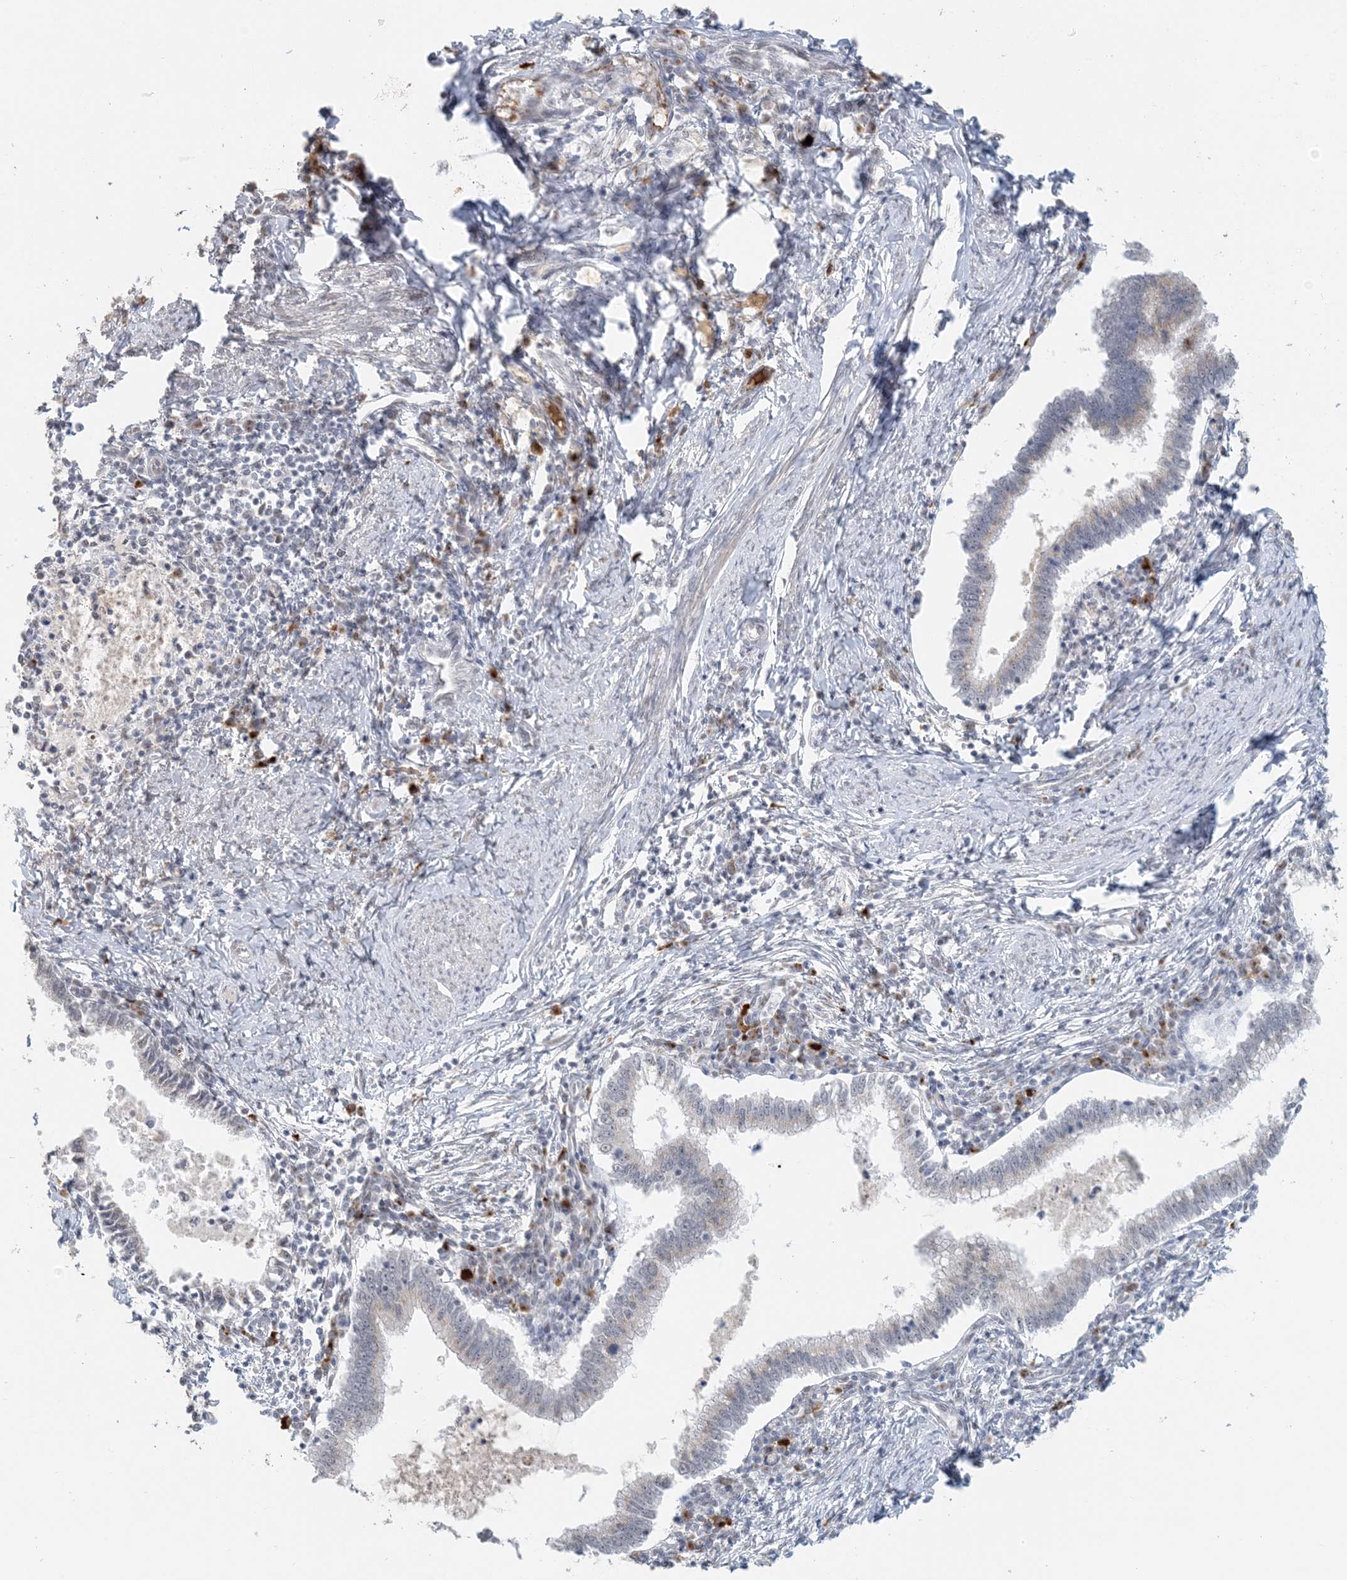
{"staining": {"intensity": "negative", "quantity": "none", "location": "none"}, "tissue": "cervical cancer", "cell_type": "Tumor cells", "image_type": "cancer", "snomed": [{"axis": "morphology", "description": "Adenocarcinoma, NOS"}, {"axis": "topography", "description": "Cervix"}], "caption": "Cervical cancer was stained to show a protein in brown. There is no significant positivity in tumor cells.", "gene": "ZCCHC4", "patient": {"sex": "female", "age": 36}}